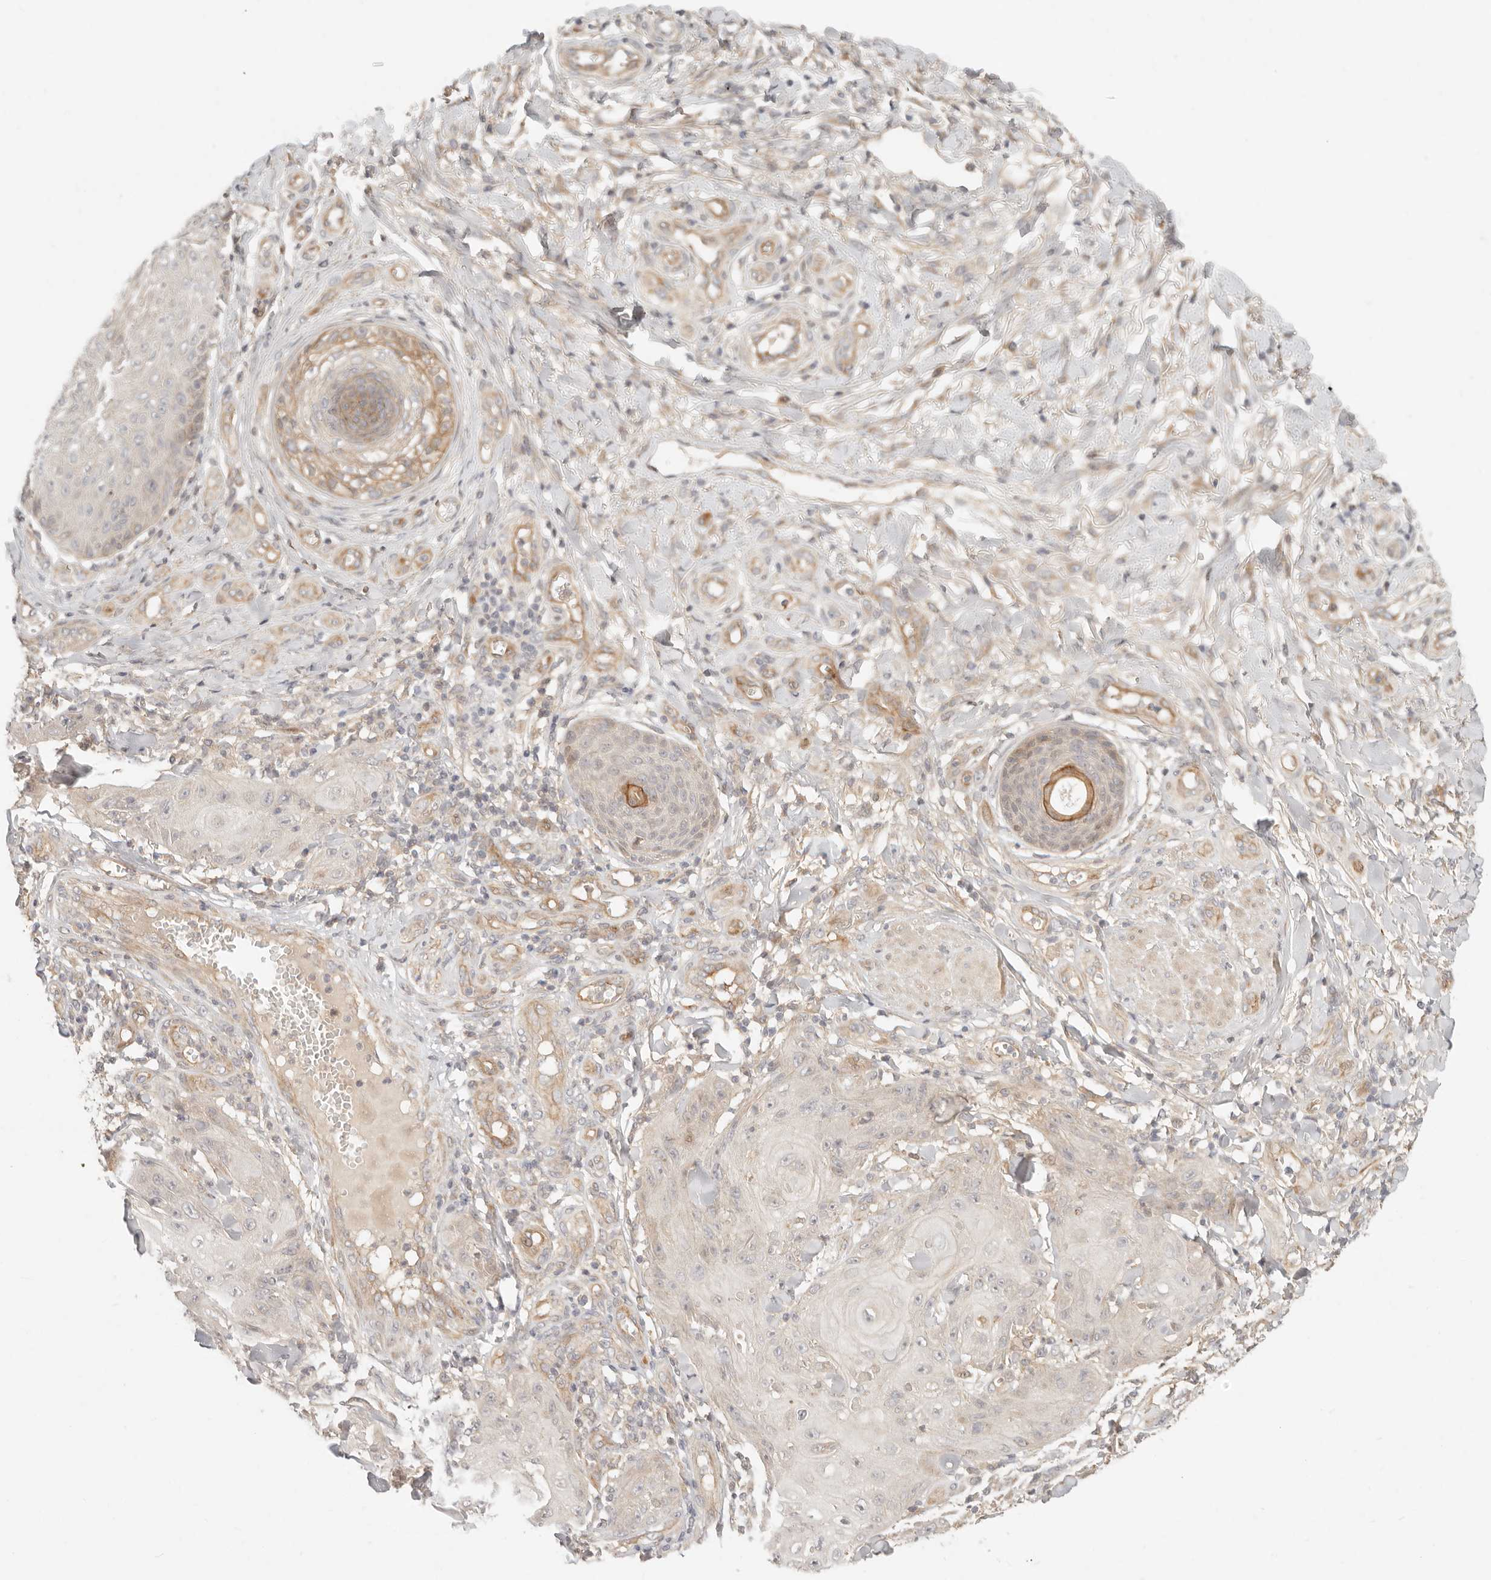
{"staining": {"intensity": "negative", "quantity": "none", "location": "none"}, "tissue": "skin cancer", "cell_type": "Tumor cells", "image_type": "cancer", "snomed": [{"axis": "morphology", "description": "Squamous cell carcinoma, NOS"}, {"axis": "topography", "description": "Skin"}], "caption": "The immunohistochemistry image has no significant expression in tumor cells of skin squamous cell carcinoma tissue.", "gene": "PPP1R3B", "patient": {"sex": "male", "age": 74}}